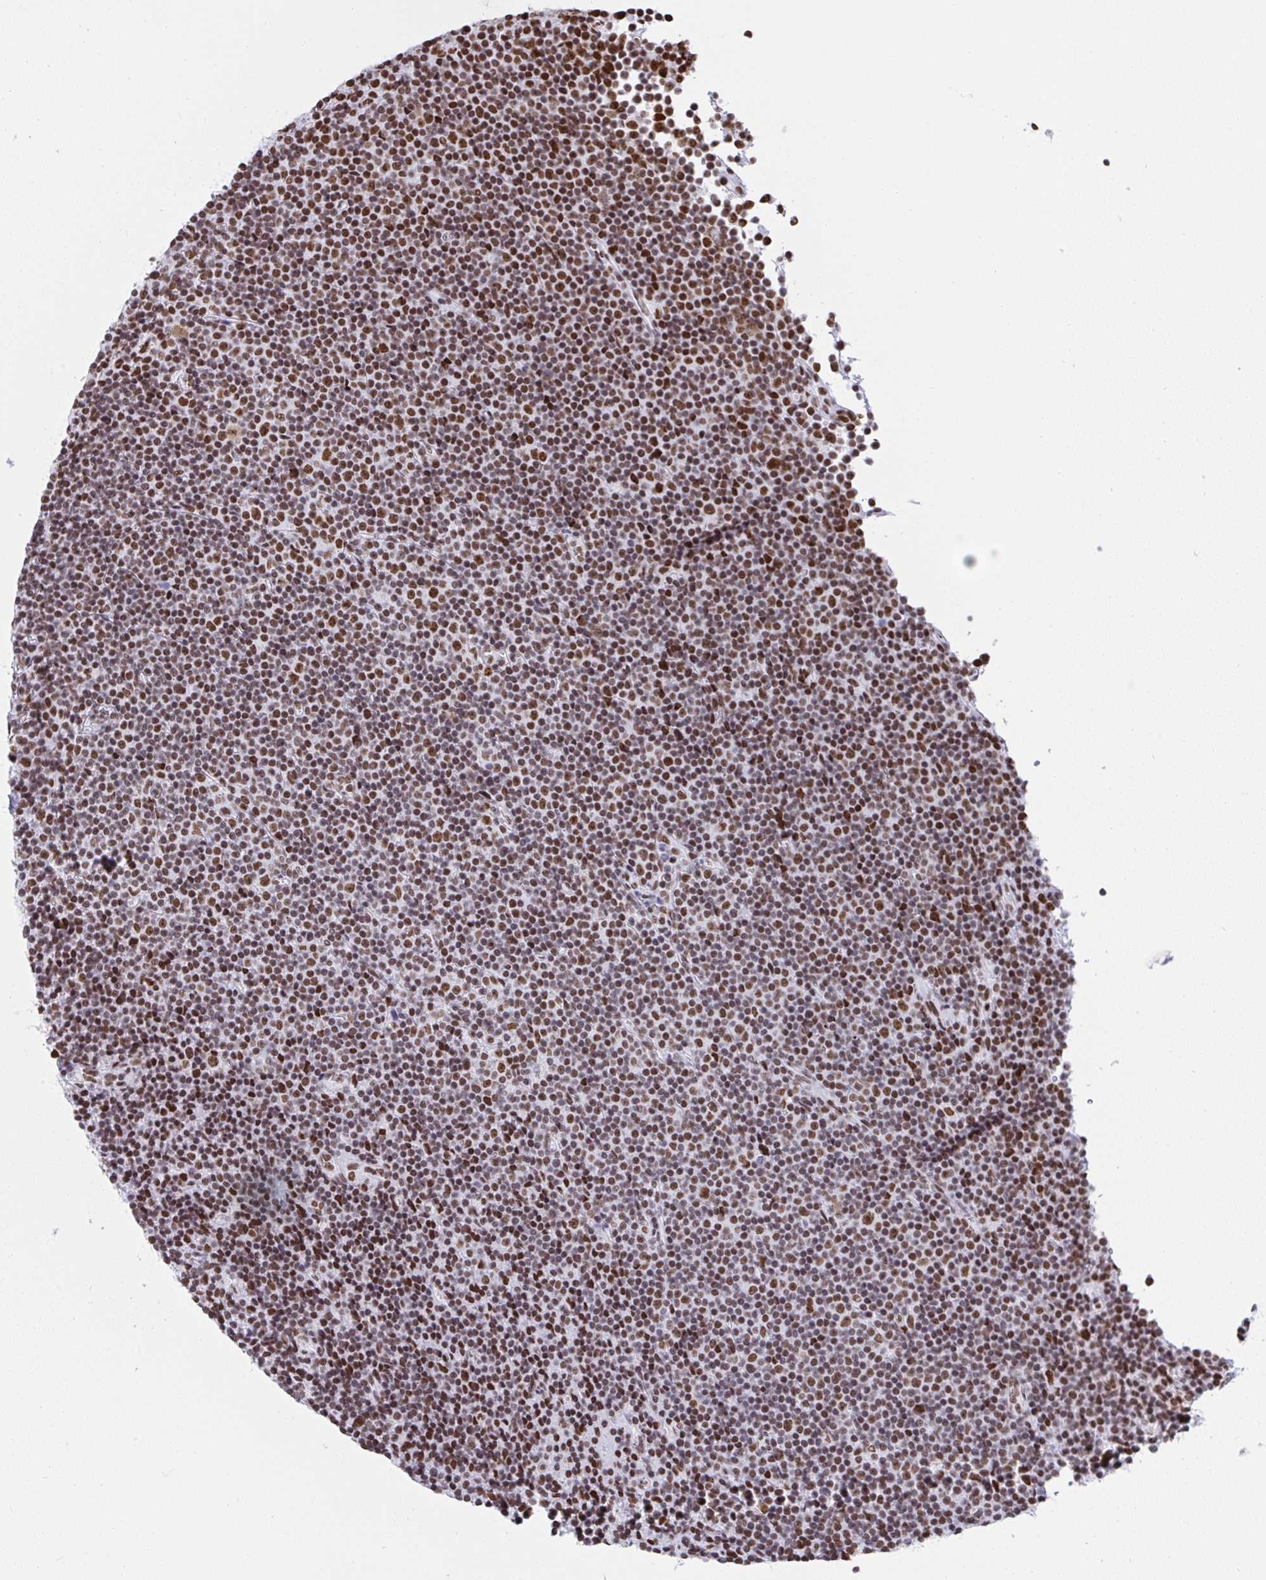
{"staining": {"intensity": "moderate", "quantity": ">75%", "location": "nuclear"}, "tissue": "lymphoma", "cell_type": "Tumor cells", "image_type": "cancer", "snomed": [{"axis": "morphology", "description": "Malignant lymphoma, non-Hodgkin's type, Low grade"}, {"axis": "topography", "description": "Lymph node"}], "caption": "An image of human lymphoma stained for a protein shows moderate nuclear brown staining in tumor cells. (DAB (3,3'-diaminobenzidine) IHC, brown staining for protein, blue staining for nuclei).", "gene": "DDX52", "patient": {"sex": "female", "age": 67}}